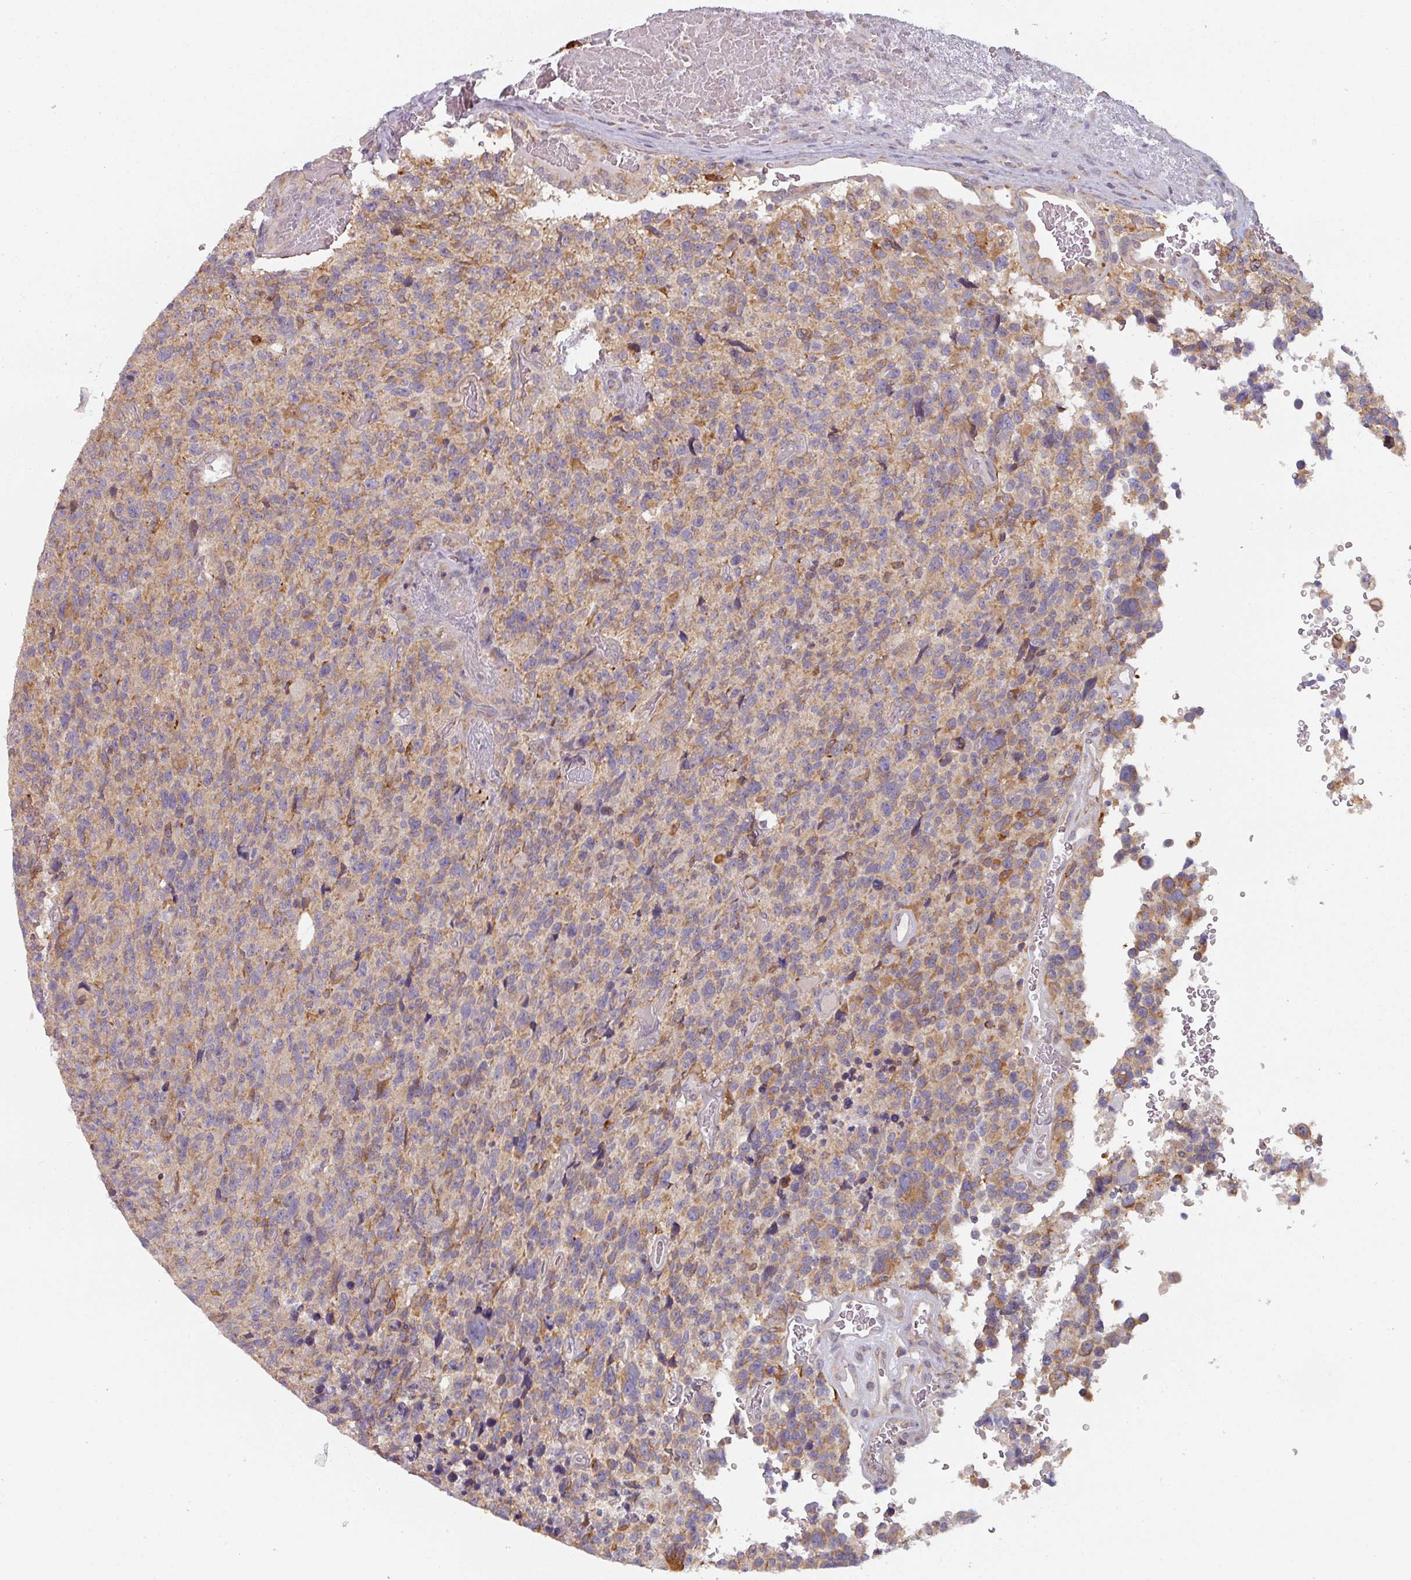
{"staining": {"intensity": "moderate", "quantity": ">75%", "location": "cytoplasmic/membranous"}, "tissue": "glioma", "cell_type": "Tumor cells", "image_type": "cancer", "snomed": [{"axis": "morphology", "description": "Glioma, malignant, High grade"}, {"axis": "topography", "description": "Brain"}], "caption": "Immunohistochemical staining of human malignant high-grade glioma demonstrates moderate cytoplasmic/membranous protein staining in about >75% of tumor cells.", "gene": "TAPT1", "patient": {"sex": "male", "age": 69}}